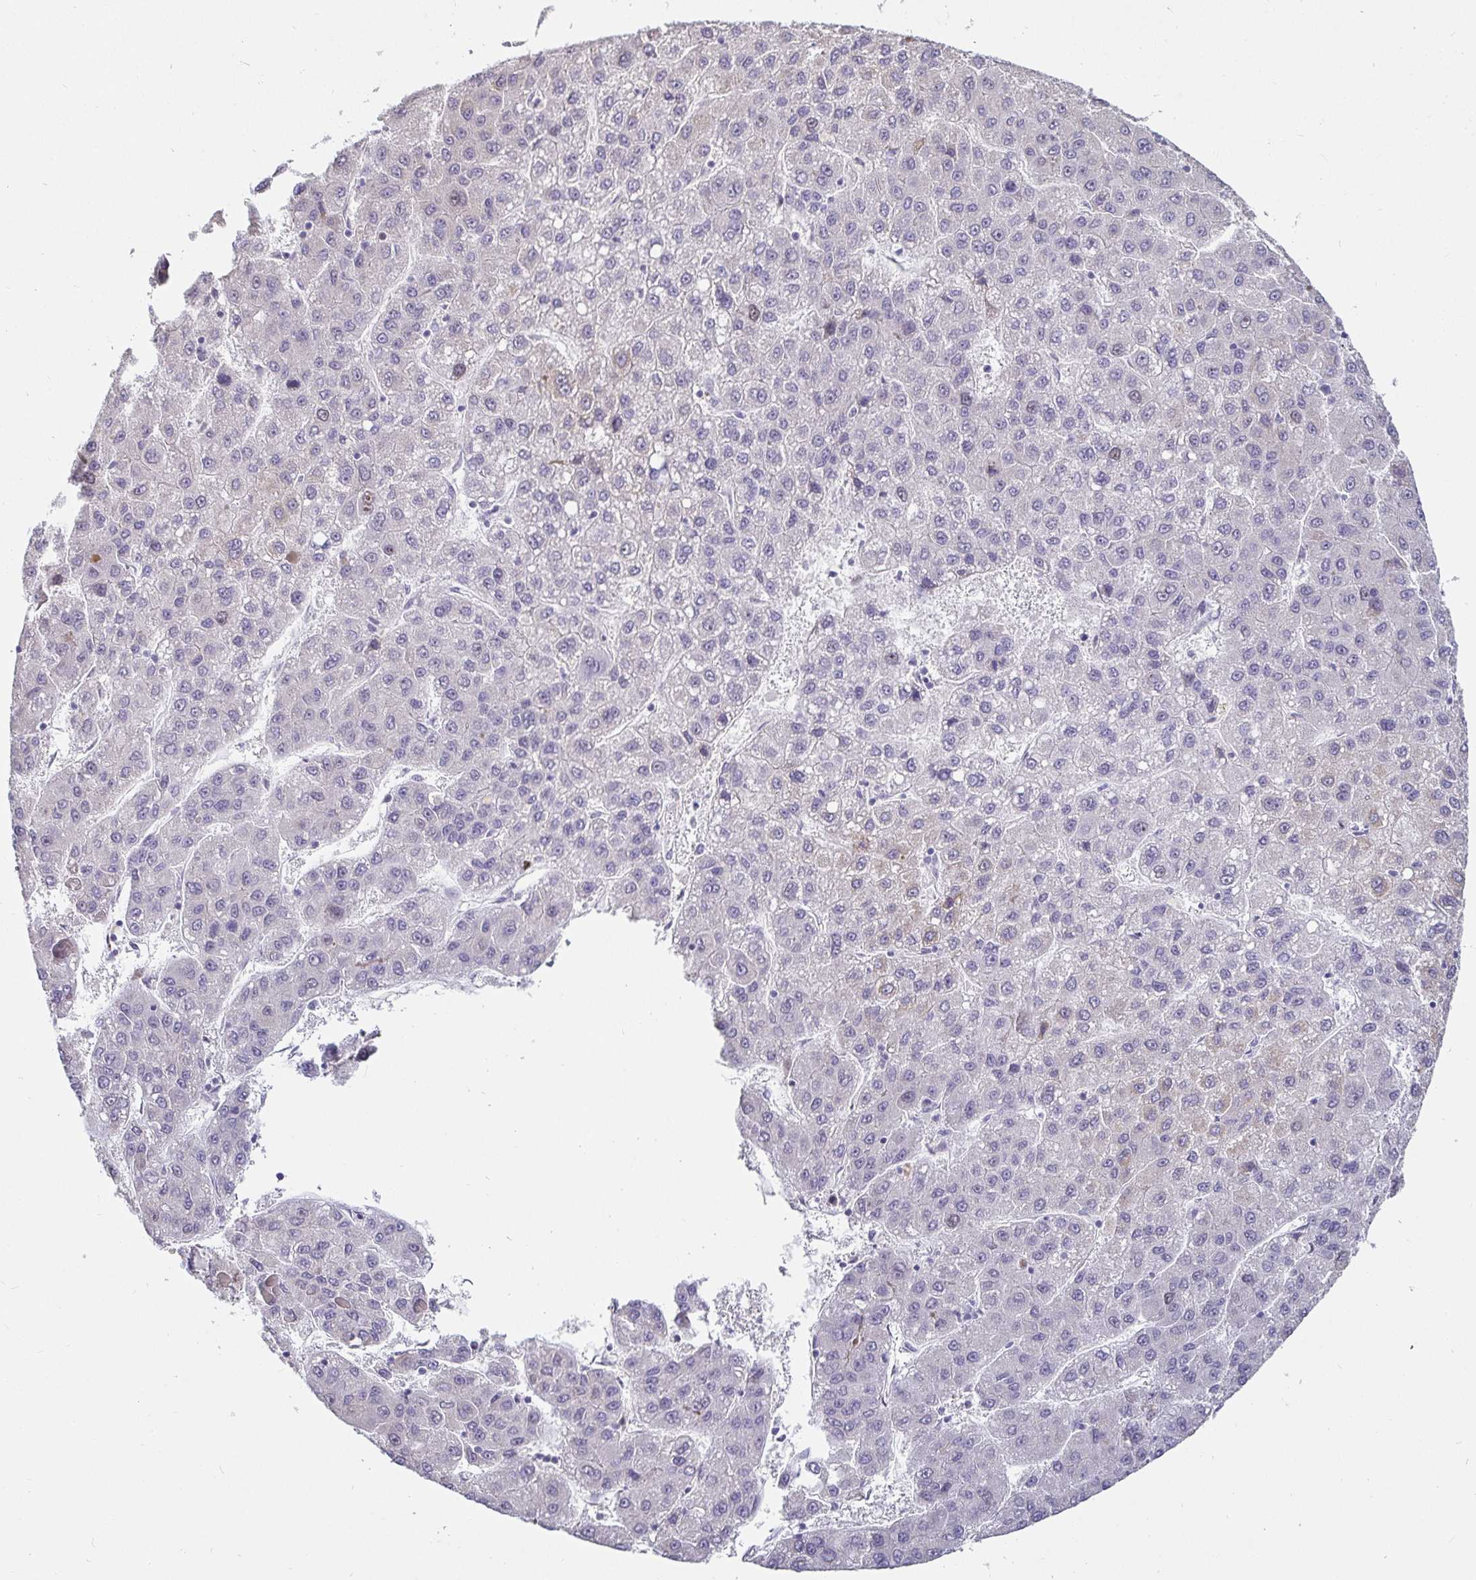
{"staining": {"intensity": "negative", "quantity": "none", "location": "none"}, "tissue": "liver cancer", "cell_type": "Tumor cells", "image_type": "cancer", "snomed": [{"axis": "morphology", "description": "Carcinoma, Hepatocellular, NOS"}, {"axis": "topography", "description": "Liver"}], "caption": "There is no significant staining in tumor cells of hepatocellular carcinoma (liver).", "gene": "ANLN", "patient": {"sex": "female", "age": 82}}